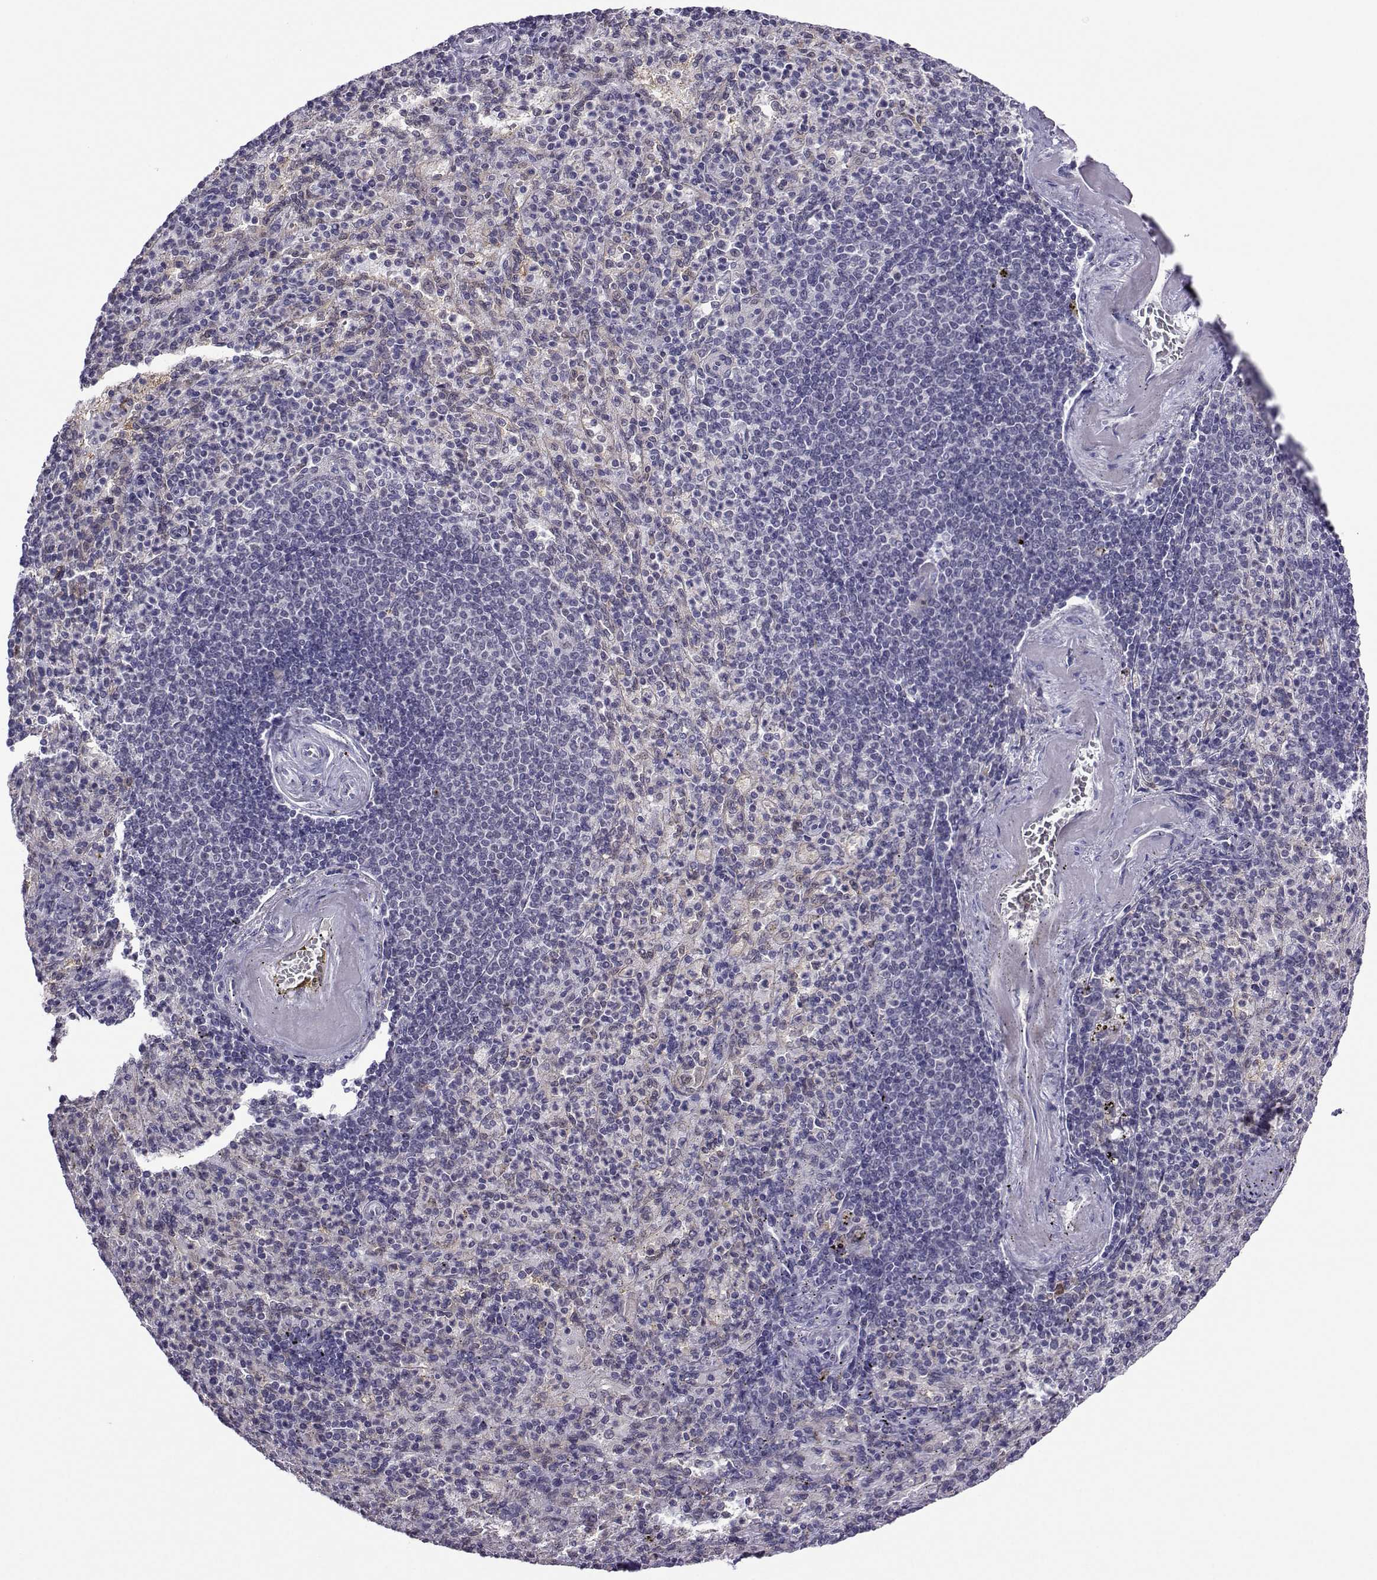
{"staining": {"intensity": "negative", "quantity": "none", "location": "none"}, "tissue": "spleen", "cell_type": "Cells in red pulp", "image_type": "normal", "snomed": [{"axis": "morphology", "description": "Normal tissue, NOS"}, {"axis": "topography", "description": "Spleen"}], "caption": "The immunohistochemistry (IHC) photomicrograph has no significant expression in cells in red pulp of spleen.", "gene": "DDX20", "patient": {"sex": "female", "age": 74}}